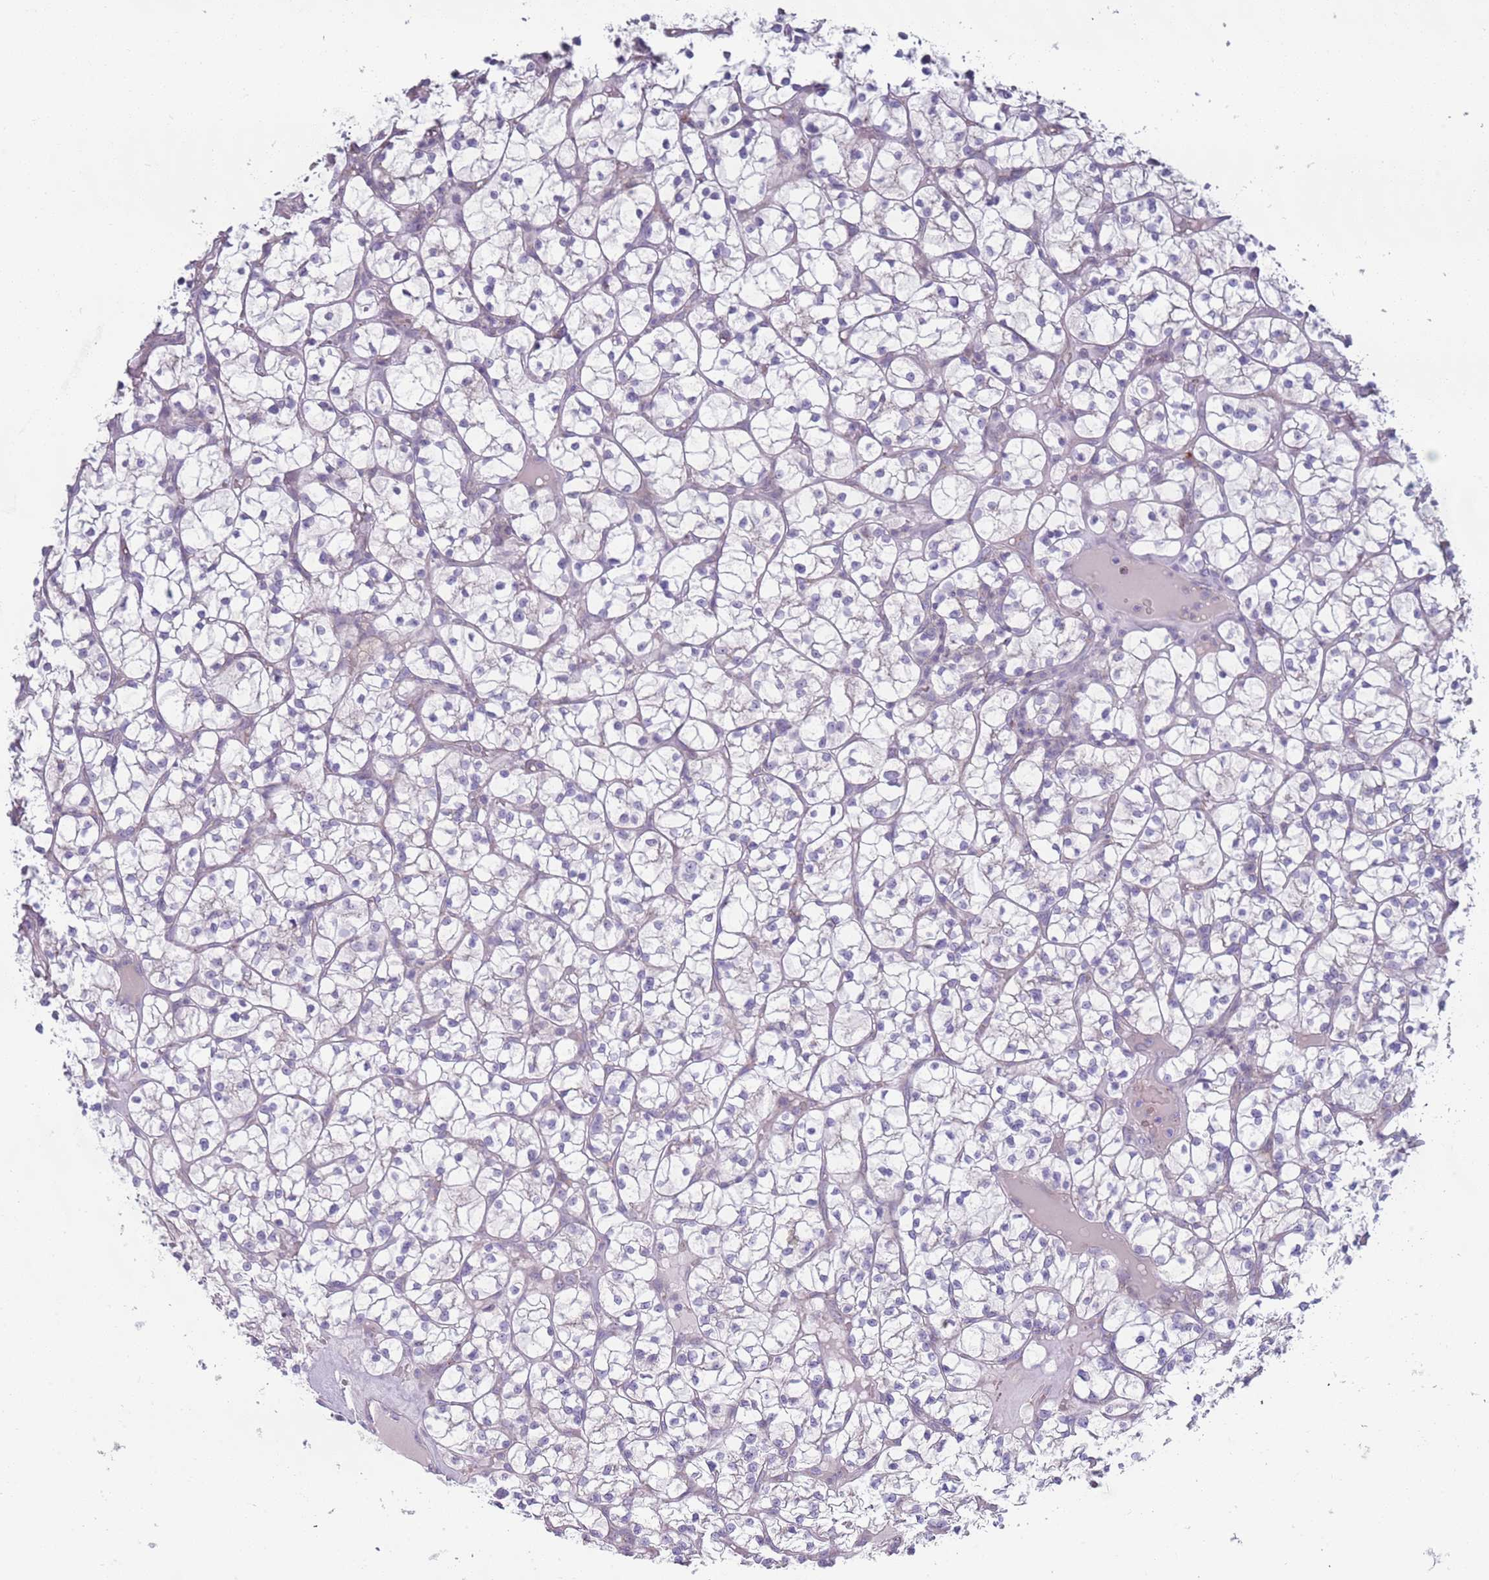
{"staining": {"intensity": "negative", "quantity": "none", "location": "none"}, "tissue": "renal cancer", "cell_type": "Tumor cells", "image_type": "cancer", "snomed": [{"axis": "morphology", "description": "Adenocarcinoma, NOS"}, {"axis": "topography", "description": "Kidney"}], "caption": "A high-resolution histopathology image shows IHC staining of renal cancer, which shows no significant staining in tumor cells.", "gene": "LTB", "patient": {"sex": "female", "age": 64}}